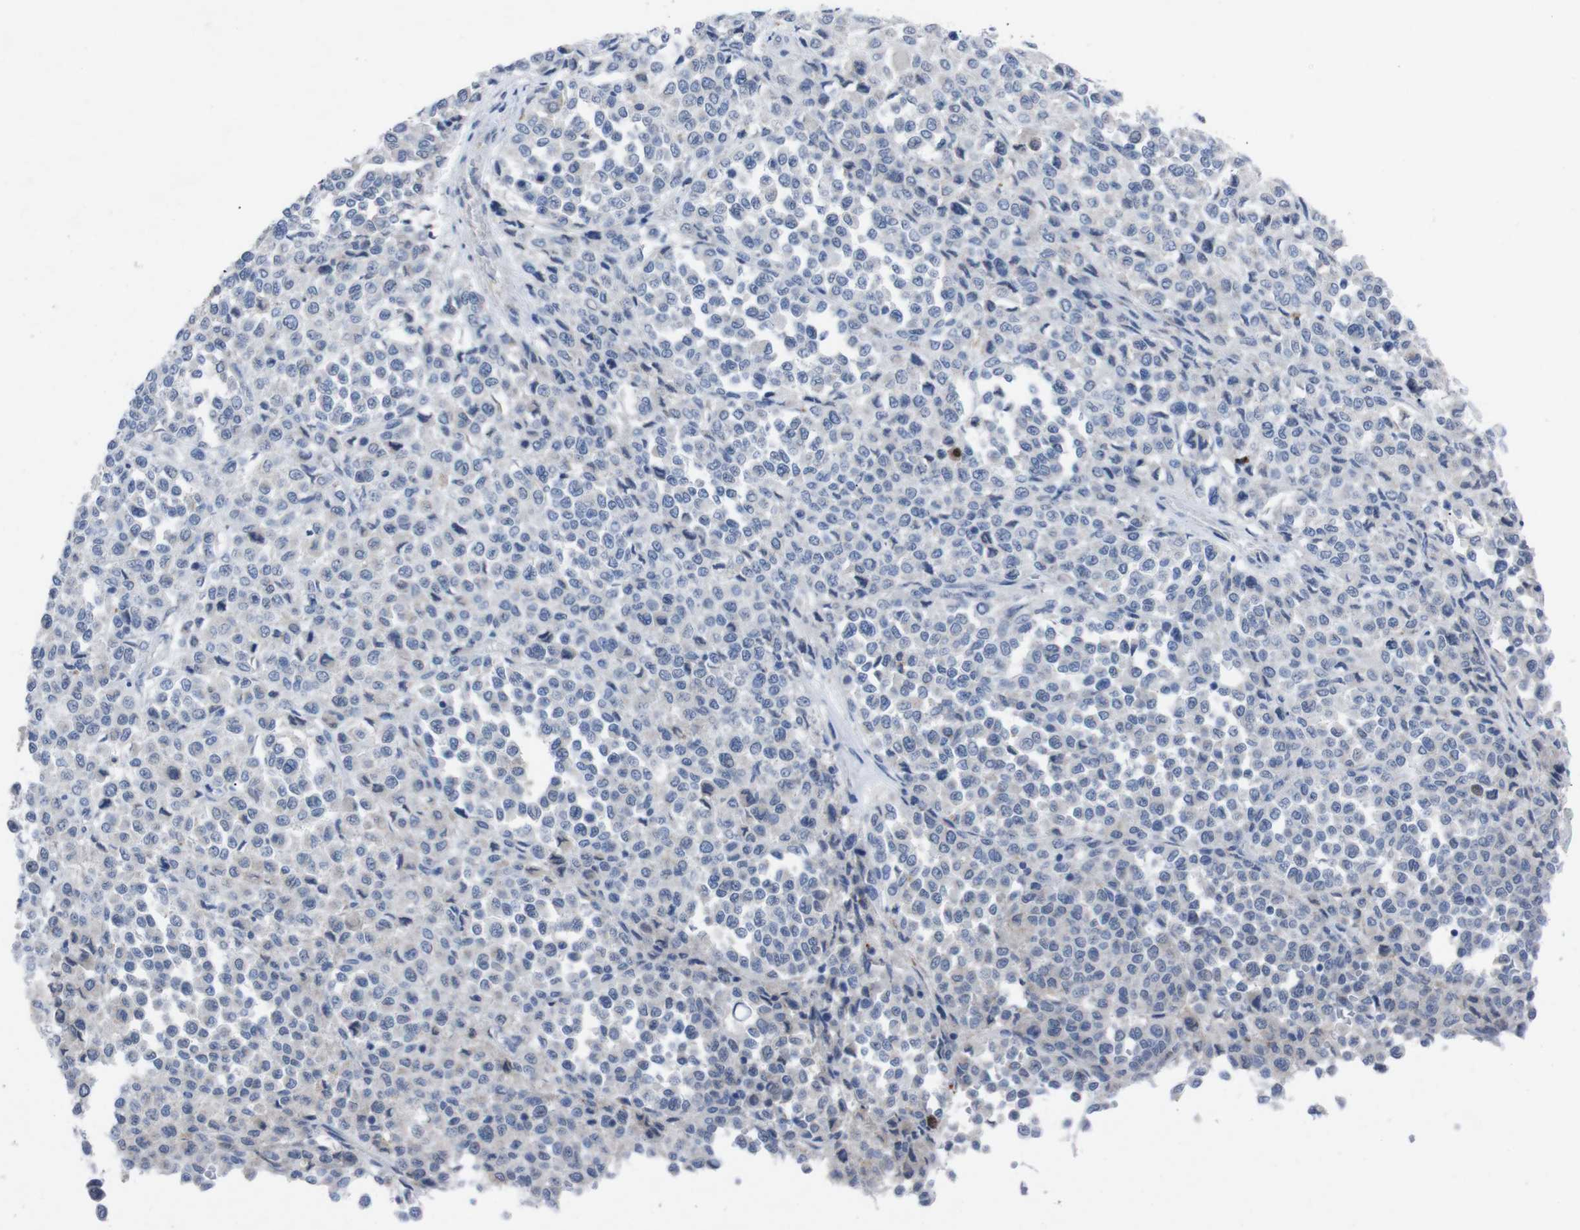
{"staining": {"intensity": "weak", "quantity": "<25%", "location": "cytoplasmic/membranous"}, "tissue": "melanoma", "cell_type": "Tumor cells", "image_type": "cancer", "snomed": [{"axis": "morphology", "description": "Malignant melanoma, Metastatic site"}, {"axis": "topography", "description": "Pancreas"}], "caption": "Immunohistochemistry micrograph of melanoma stained for a protein (brown), which shows no expression in tumor cells.", "gene": "IRF4", "patient": {"sex": "female", "age": 30}}